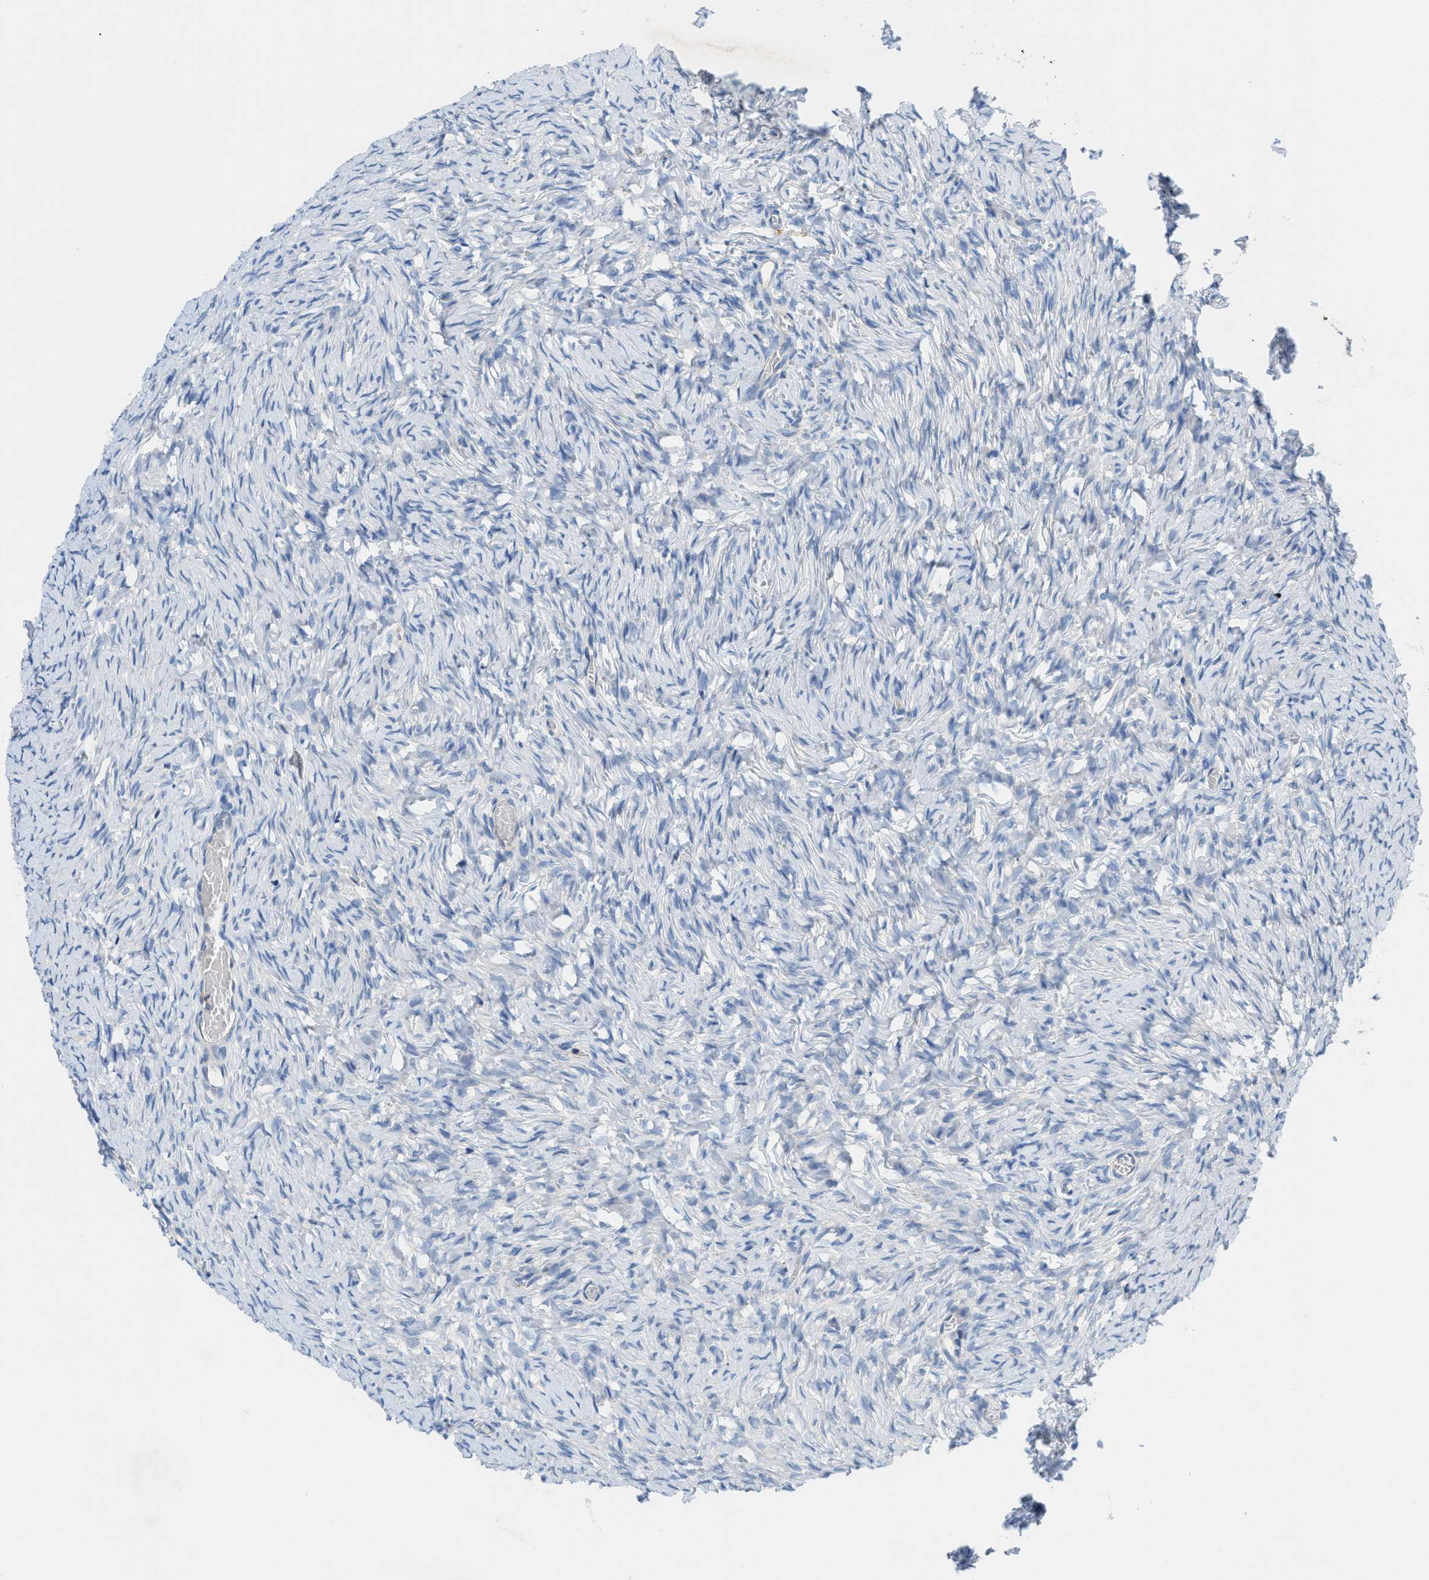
{"staining": {"intensity": "negative", "quantity": "none", "location": "none"}, "tissue": "ovary", "cell_type": "Follicle cells", "image_type": "normal", "snomed": [{"axis": "morphology", "description": "Normal tissue, NOS"}, {"axis": "topography", "description": "Ovary"}], "caption": "This is an immunohistochemistry histopathology image of normal human ovary. There is no positivity in follicle cells.", "gene": "ORAI1", "patient": {"sex": "female", "age": 27}}